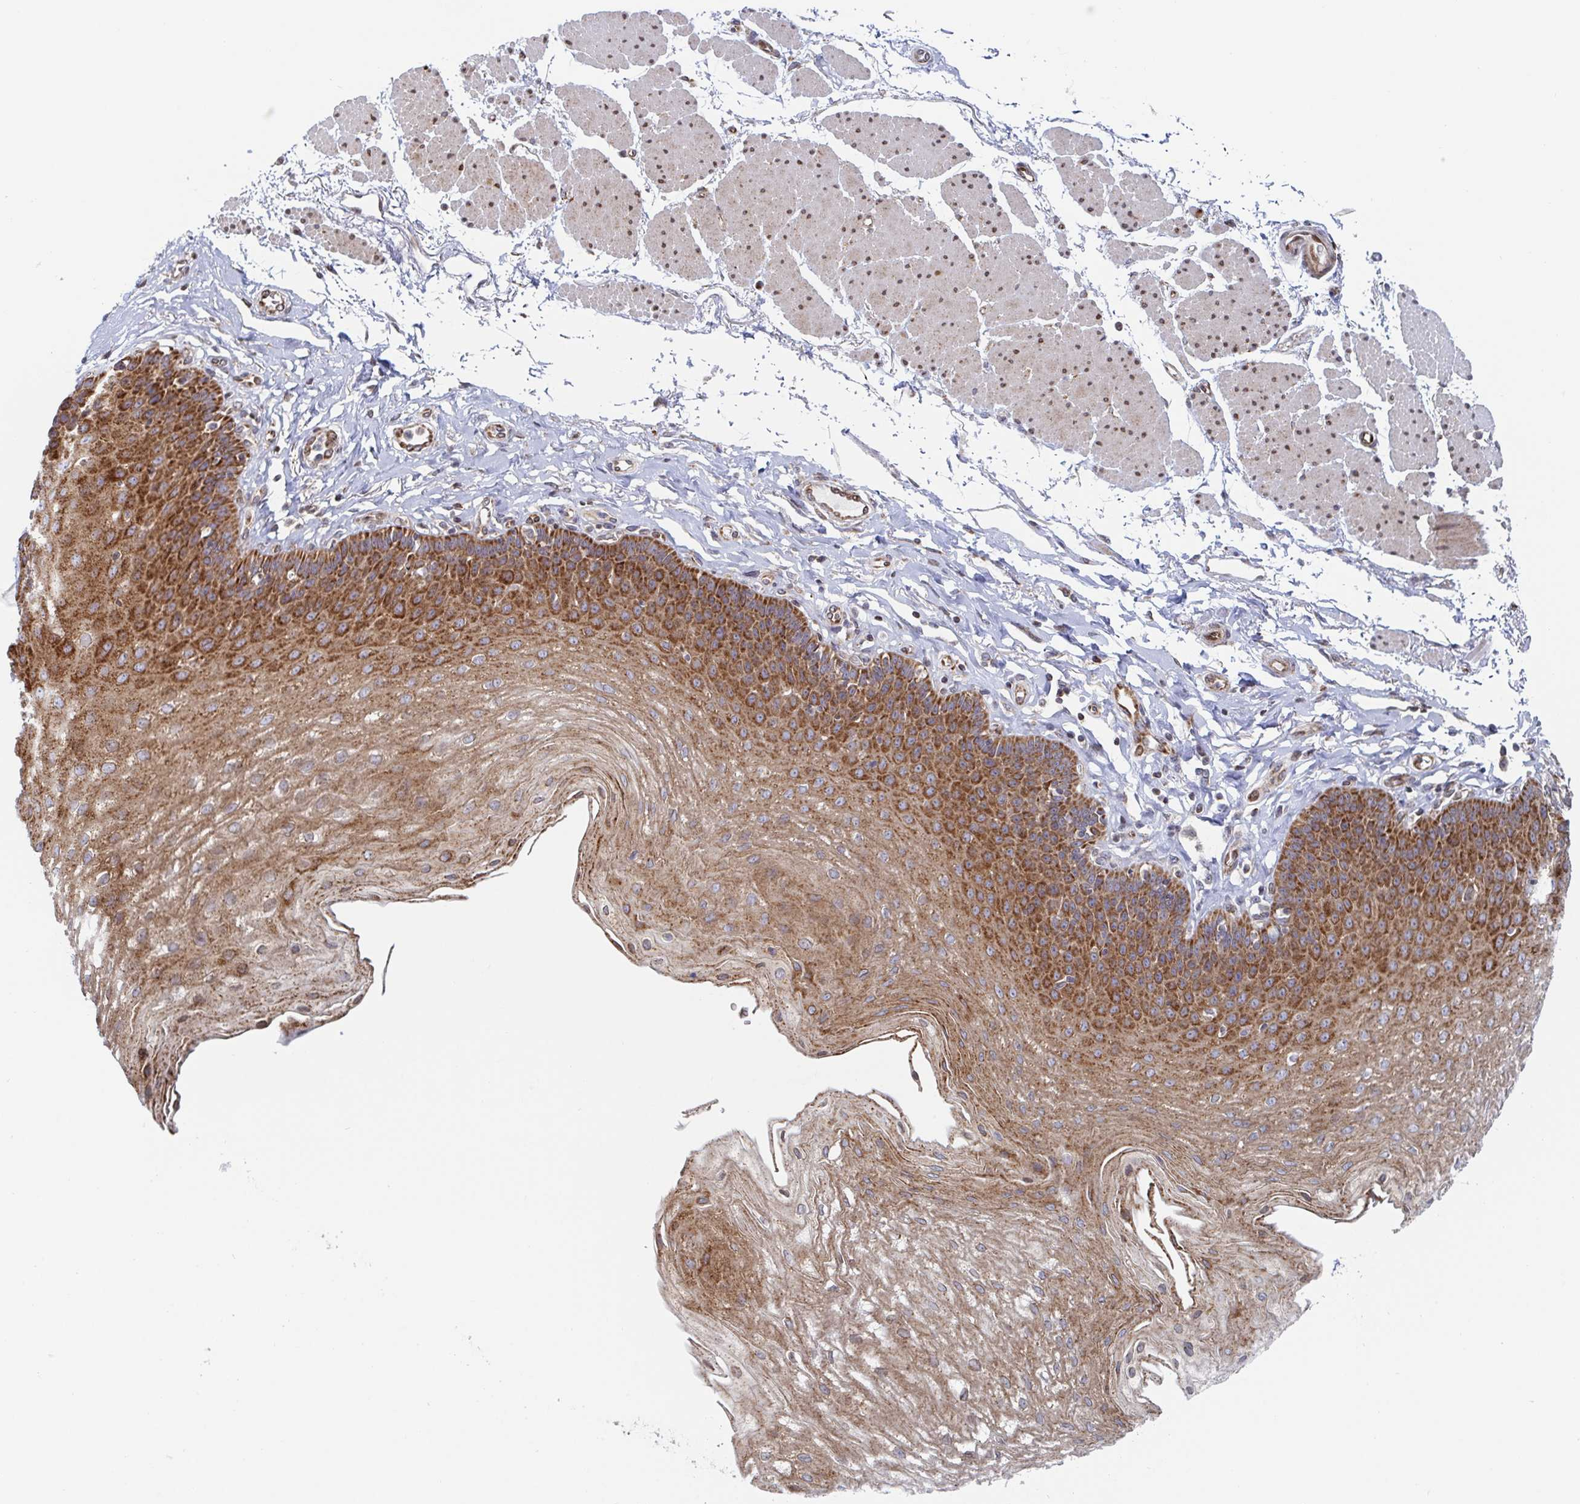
{"staining": {"intensity": "strong", "quantity": ">75%", "location": "cytoplasmic/membranous"}, "tissue": "esophagus", "cell_type": "Squamous epithelial cells", "image_type": "normal", "snomed": [{"axis": "morphology", "description": "Normal tissue, NOS"}, {"axis": "topography", "description": "Esophagus"}], "caption": "Benign esophagus demonstrates strong cytoplasmic/membranous positivity in about >75% of squamous epithelial cells The protein is stained brown, and the nuclei are stained in blue (DAB IHC with brightfield microscopy, high magnification)..", "gene": "STARD8", "patient": {"sex": "female", "age": 81}}